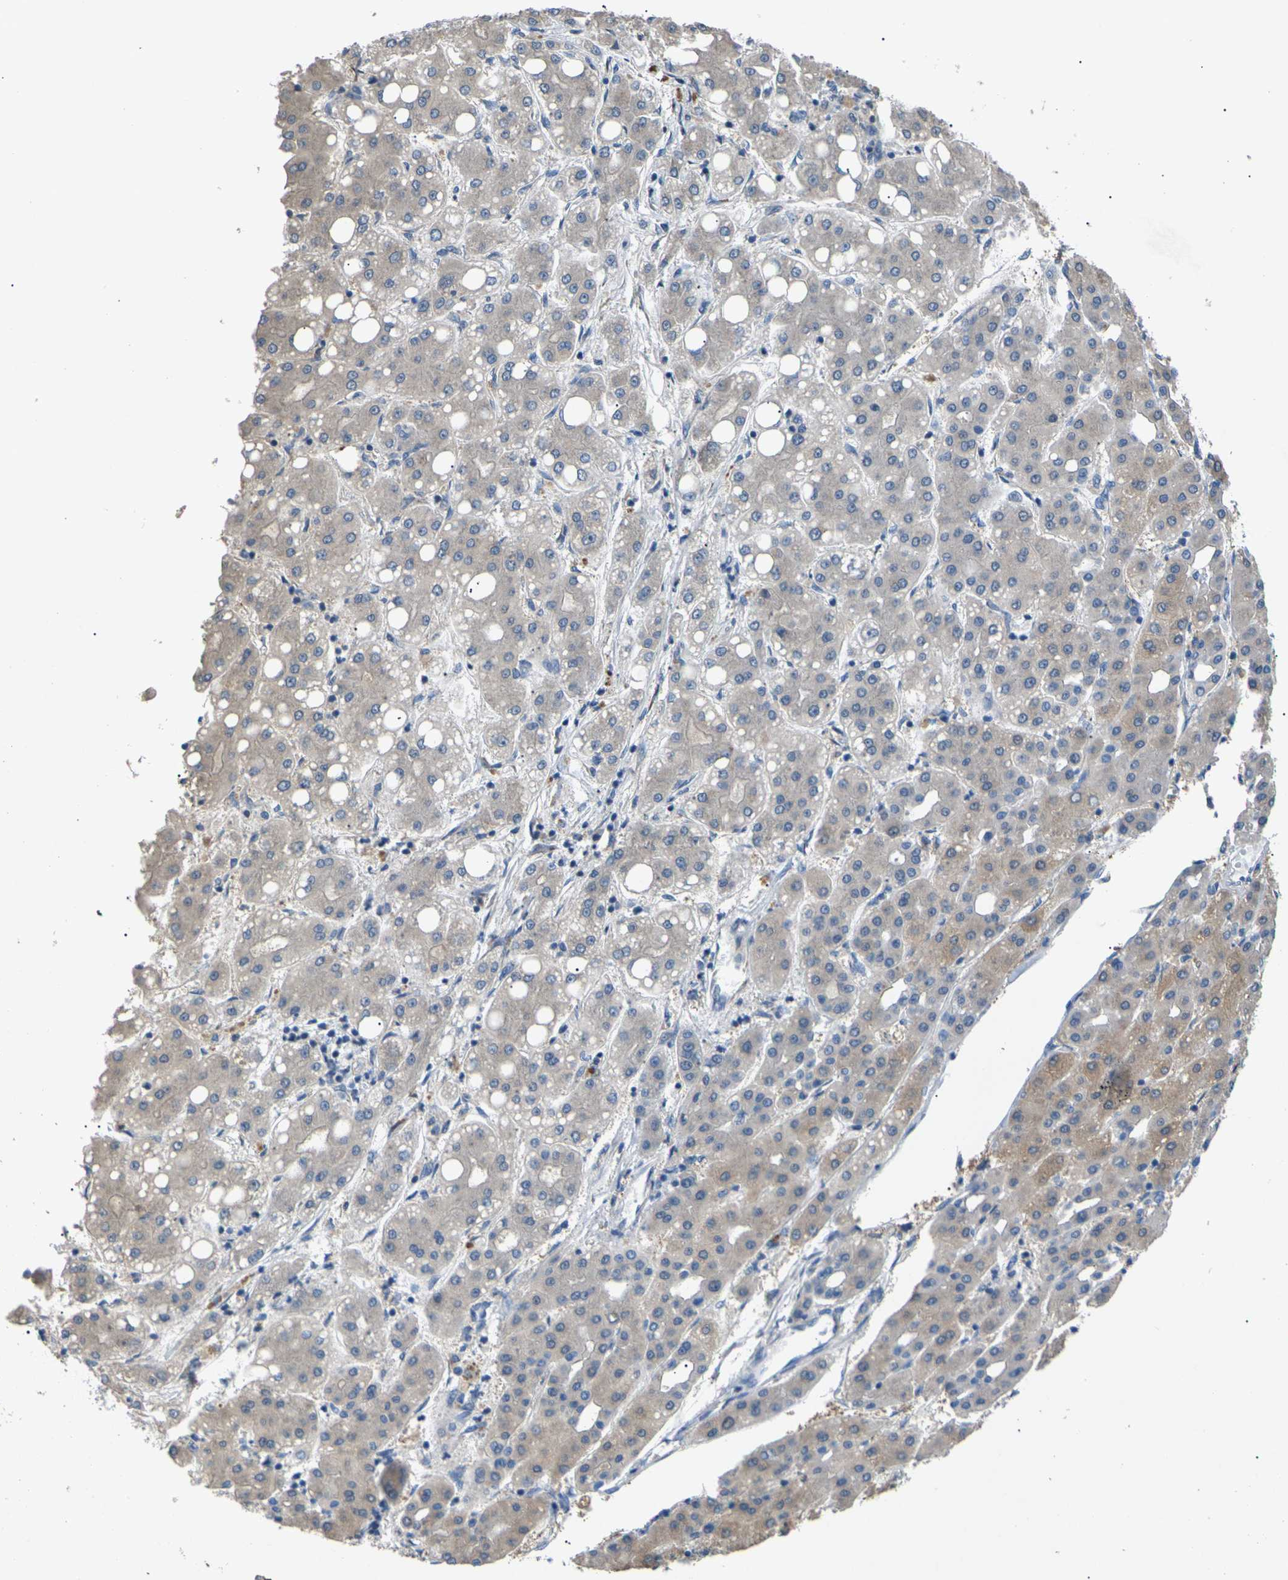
{"staining": {"intensity": "weak", "quantity": "25%-75%", "location": "cytoplasmic/membranous"}, "tissue": "liver cancer", "cell_type": "Tumor cells", "image_type": "cancer", "snomed": [{"axis": "morphology", "description": "Carcinoma, Hepatocellular, NOS"}, {"axis": "topography", "description": "Liver"}], "caption": "High-power microscopy captured an immunohistochemistry photomicrograph of liver cancer, revealing weak cytoplasmic/membranous expression in approximately 25%-75% of tumor cells.", "gene": "KLHDC8B", "patient": {"sex": "male", "age": 65}}